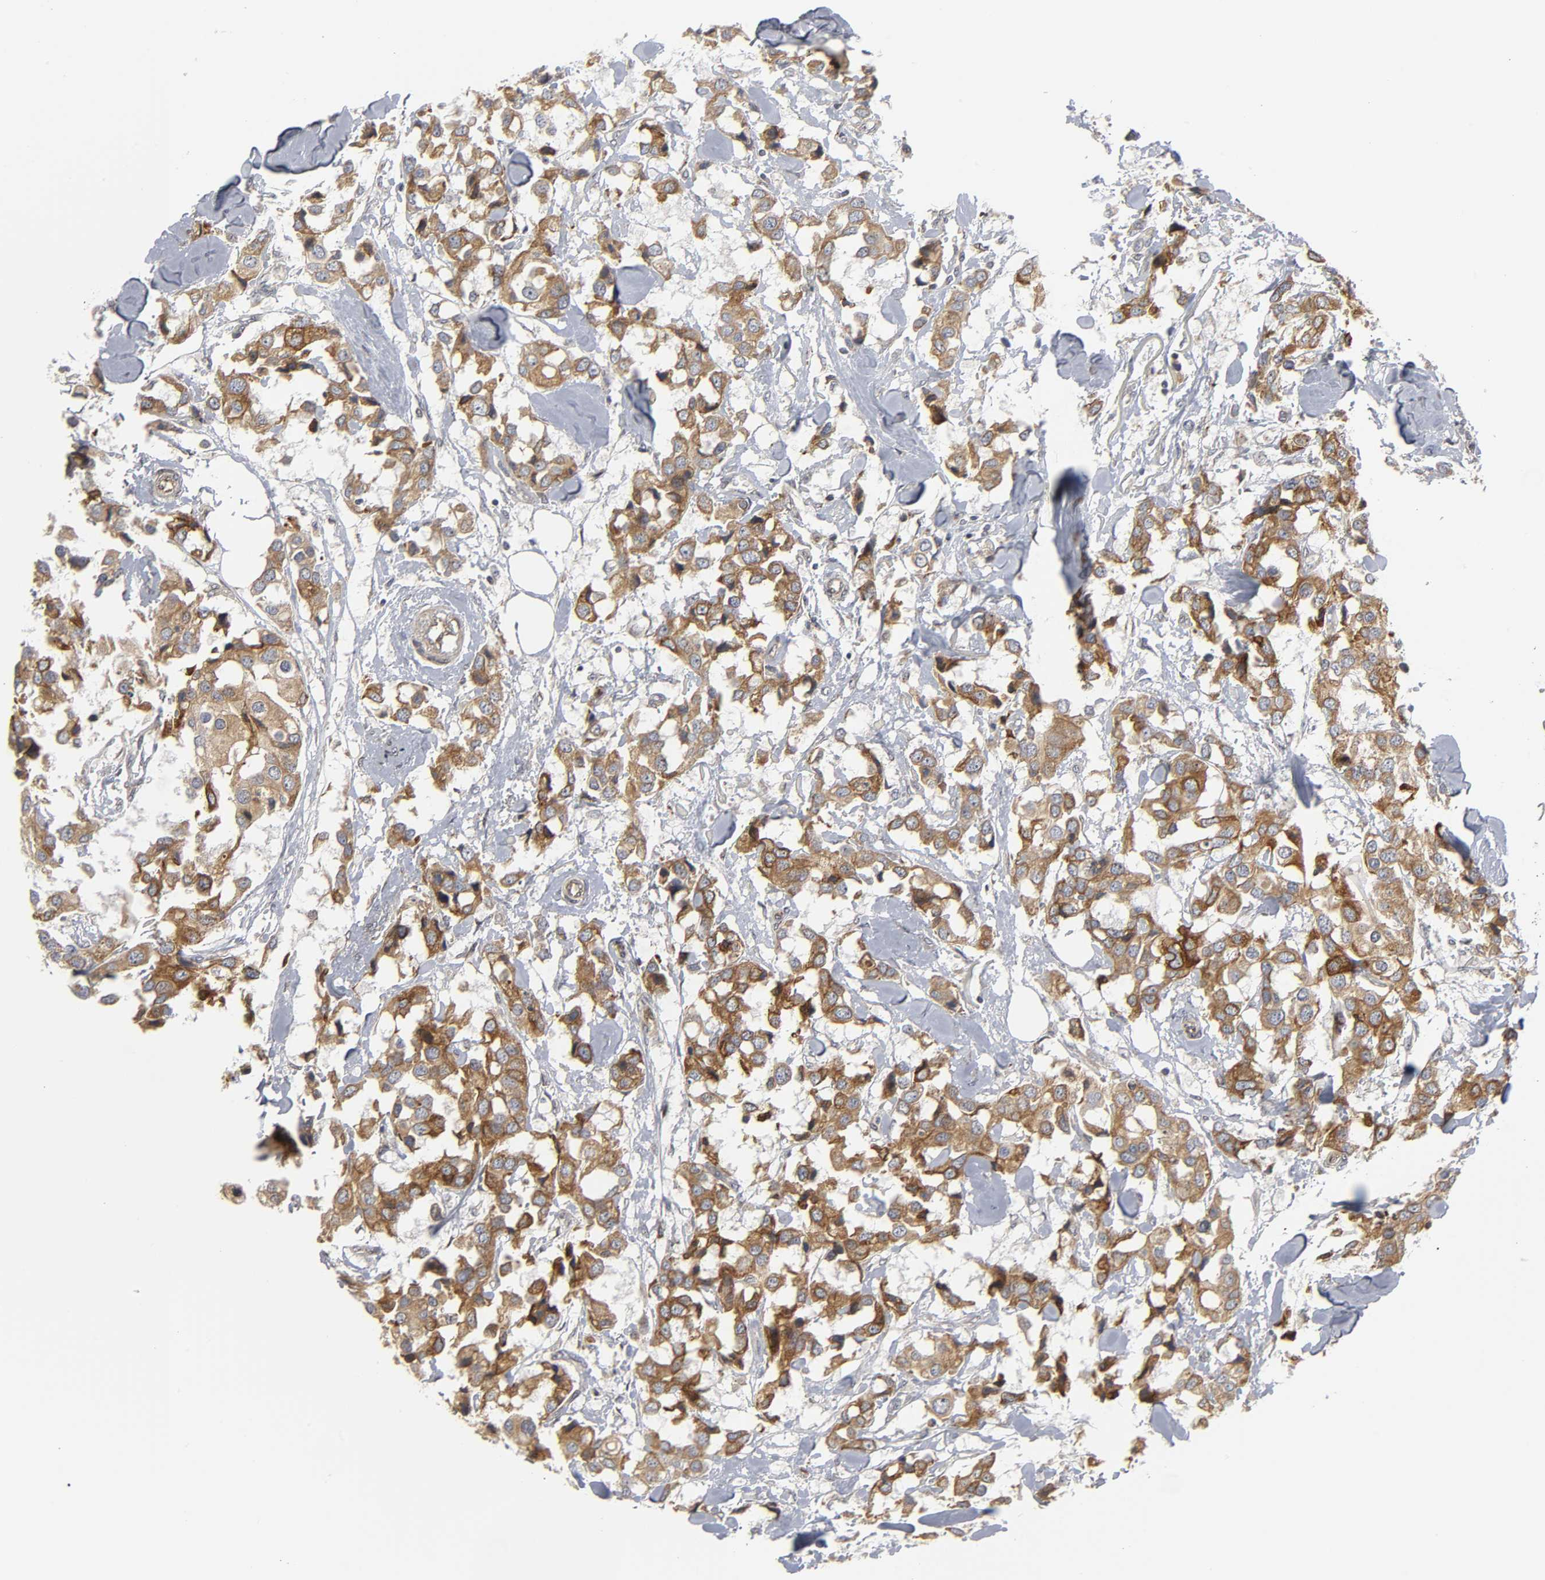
{"staining": {"intensity": "moderate", "quantity": ">75%", "location": "cytoplasmic/membranous"}, "tissue": "breast cancer", "cell_type": "Tumor cells", "image_type": "cancer", "snomed": [{"axis": "morphology", "description": "Duct carcinoma"}, {"axis": "topography", "description": "Breast"}], "caption": "Protein staining of breast cancer tissue exhibits moderate cytoplasmic/membranous expression in about >75% of tumor cells. (IHC, brightfield microscopy, high magnification).", "gene": "ASB6", "patient": {"sex": "female", "age": 80}}